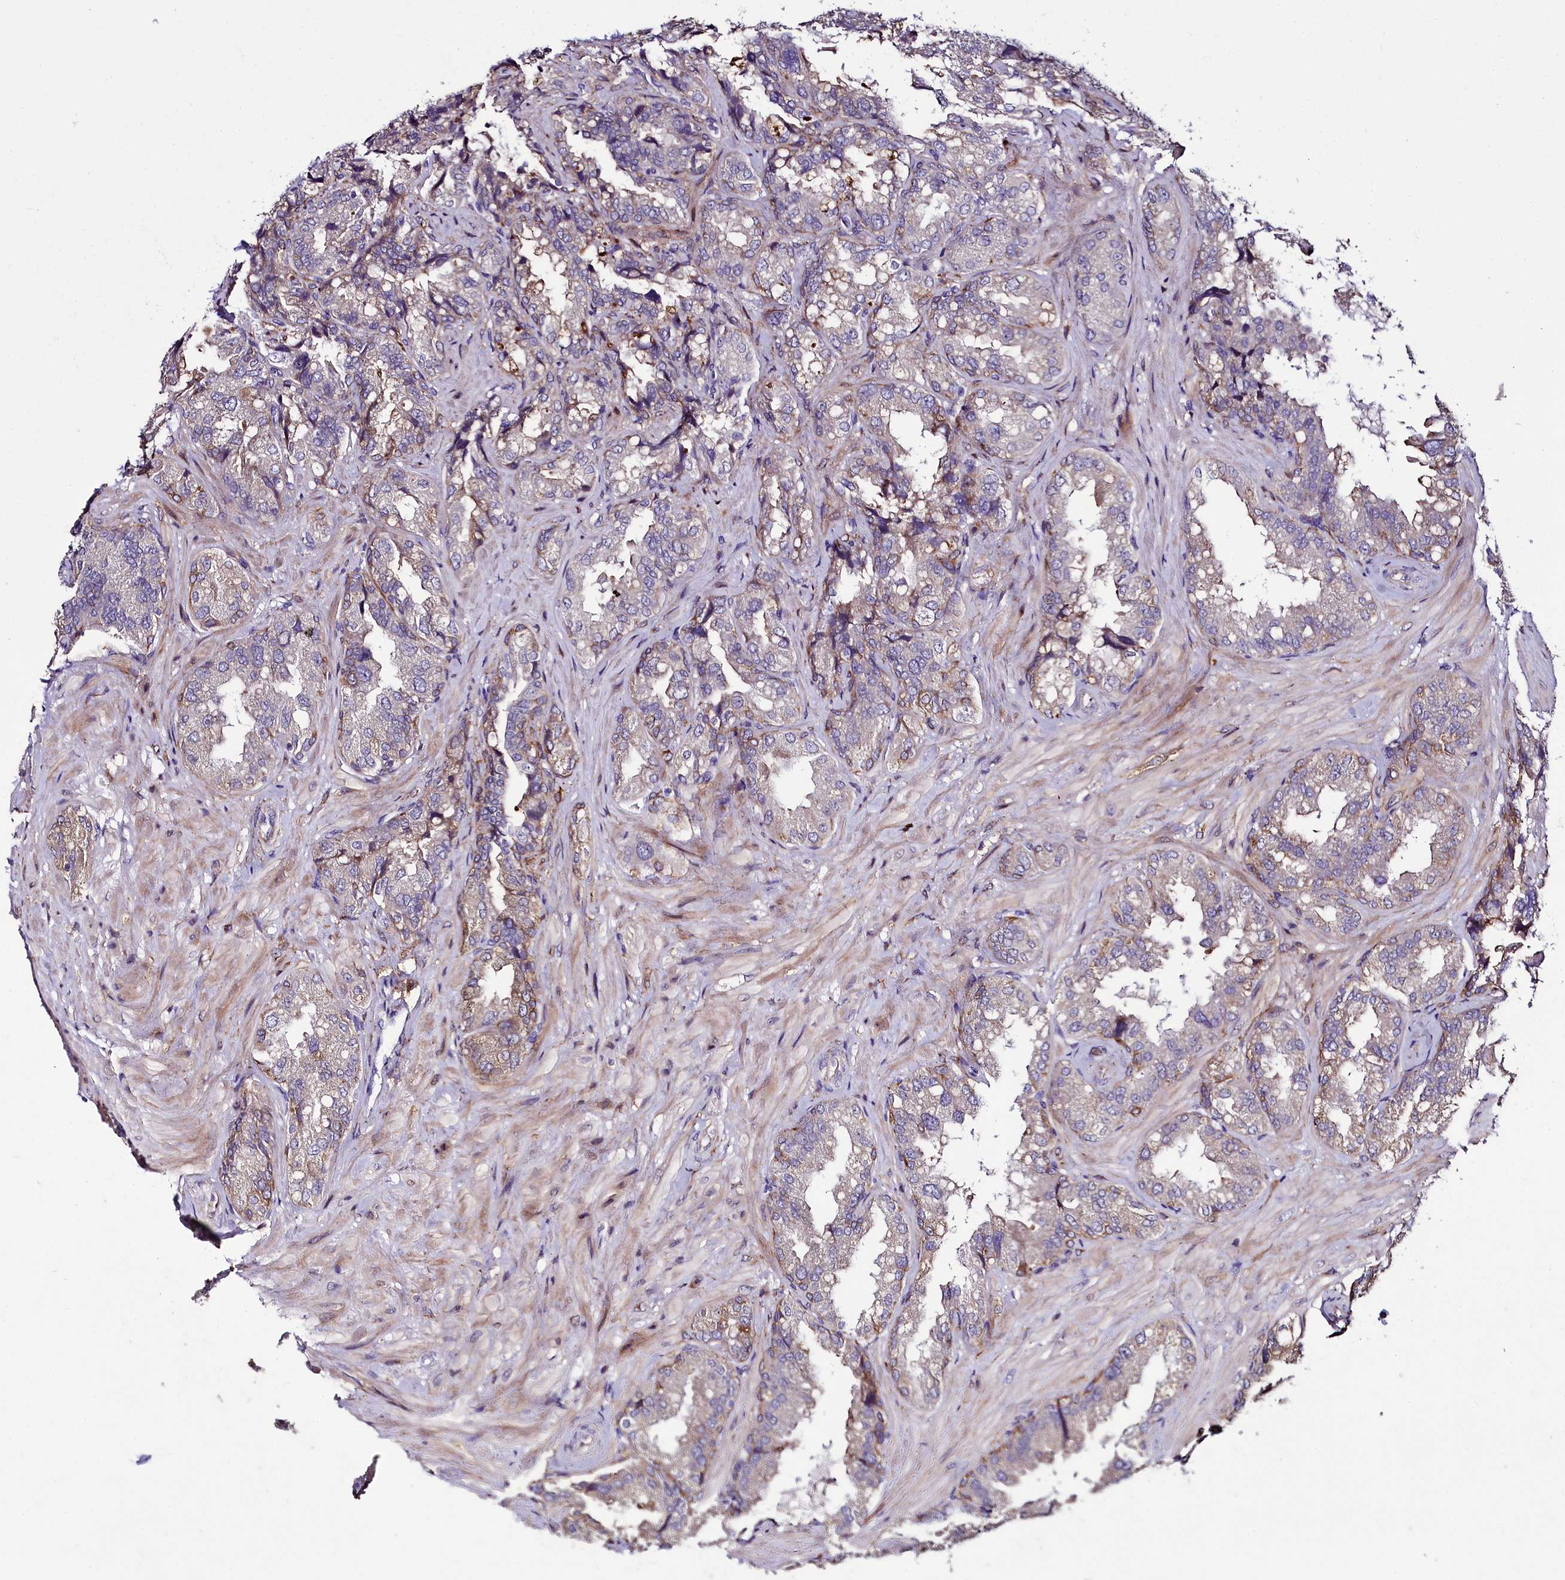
{"staining": {"intensity": "weak", "quantity": "25%-75%", "location": "cytoplasmic/membranous"}, "tissue": "seminal vesicle", "cell_type": "Glandular cells", "image_type": "normal", "snomed": [{"axis": "morphology", "description": "Normal tissue, NOS"}, {"axis": "topography", "description": "Prostate and seminal vesicle, NOS"}, {"axis": "topography", "description": "Prostate"}, {"axis": "topography", "description": "Seminal veicle"}], "caption": "Immunohistochemistry (IHC) histopathology image of normal seminal vesicle: human seminal vesicle stained using IHC reveals low levels of weak protein expression localized specifically in the cytoplasmic/membranous of glandular cells, appearing as a cytoplasmic/membranous brown color.", "gene": "MRC2", "patient": {"sex": "male", "age": 67}}